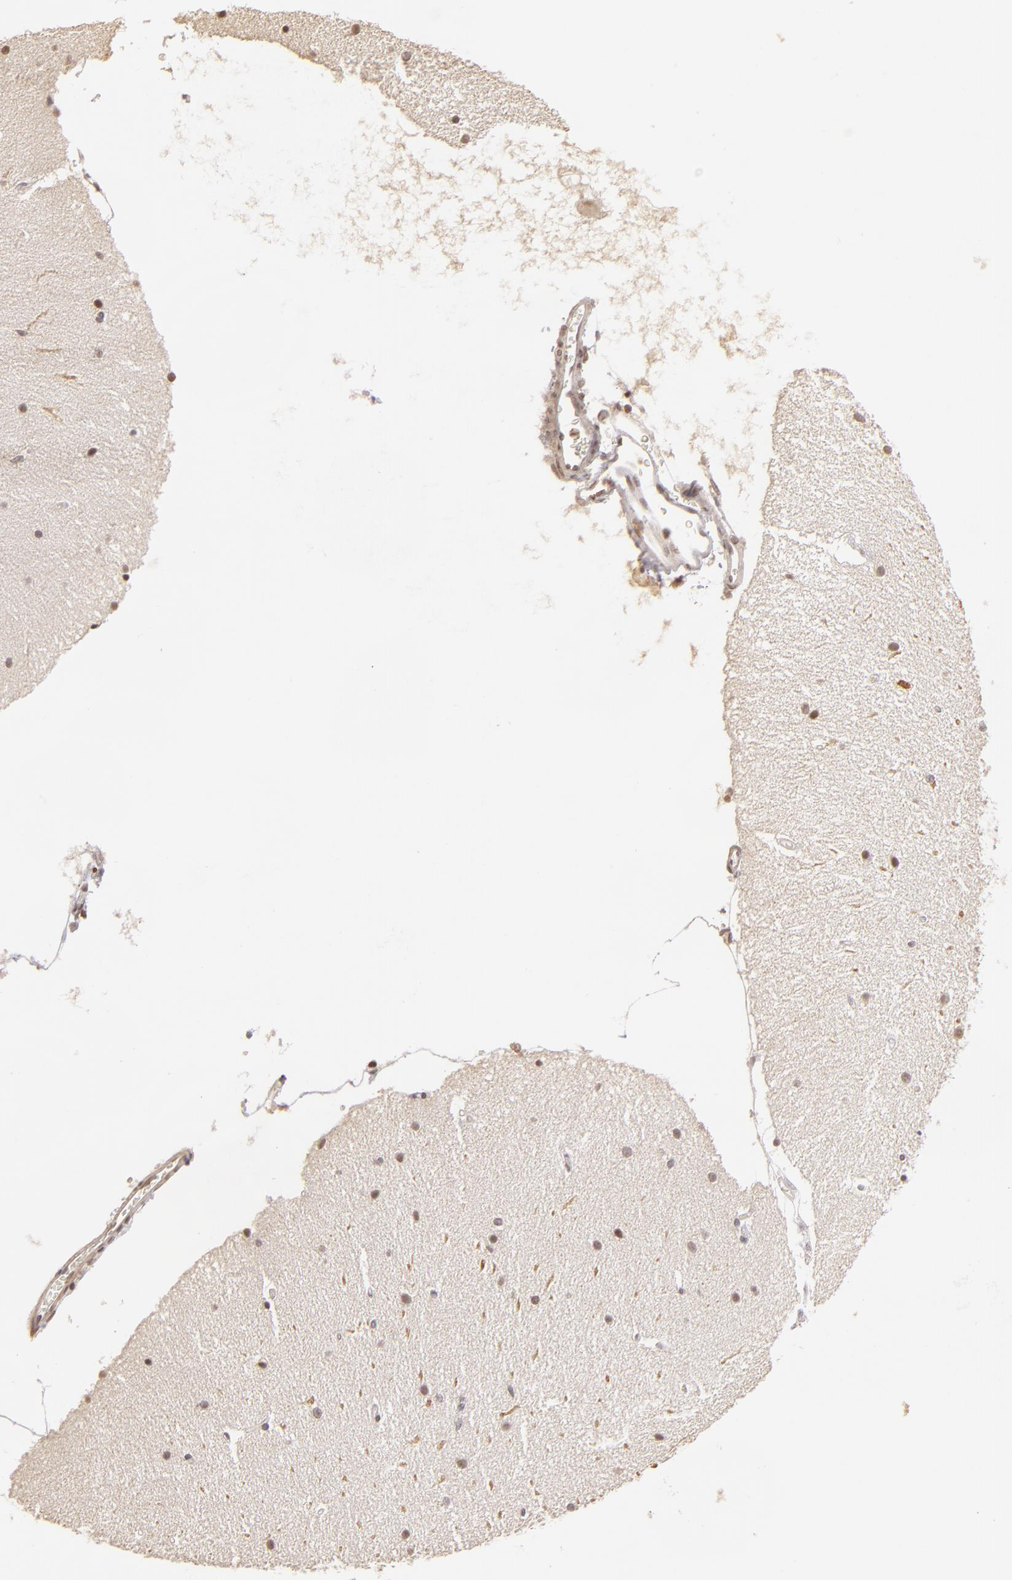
{"staining": {"intensity": "weak", "quantity": "<25%", "location": "nuclear"}, "tissue": "cerebellum", "cell_type": "Cells in granular layer", "image_type": "normal", "snomed": [{"axis": "morphology", "description": "Normal tissue, NOS"}, {"axis": "topography", "description": "Cerebellum"}], "caption": "An IHC micrograph of normal cerebellum is shown. There is no staining in cells in granular layer of cerebellum. The staining was performed using DAB (3,3'-diaminobenzidine) to visualize the protein expression in brown, while the nuclei were stained in blue with hematoxylin (Magnification: 20x).", "gene": "RARB", "patient": {"sex": "female", "age": 54}}